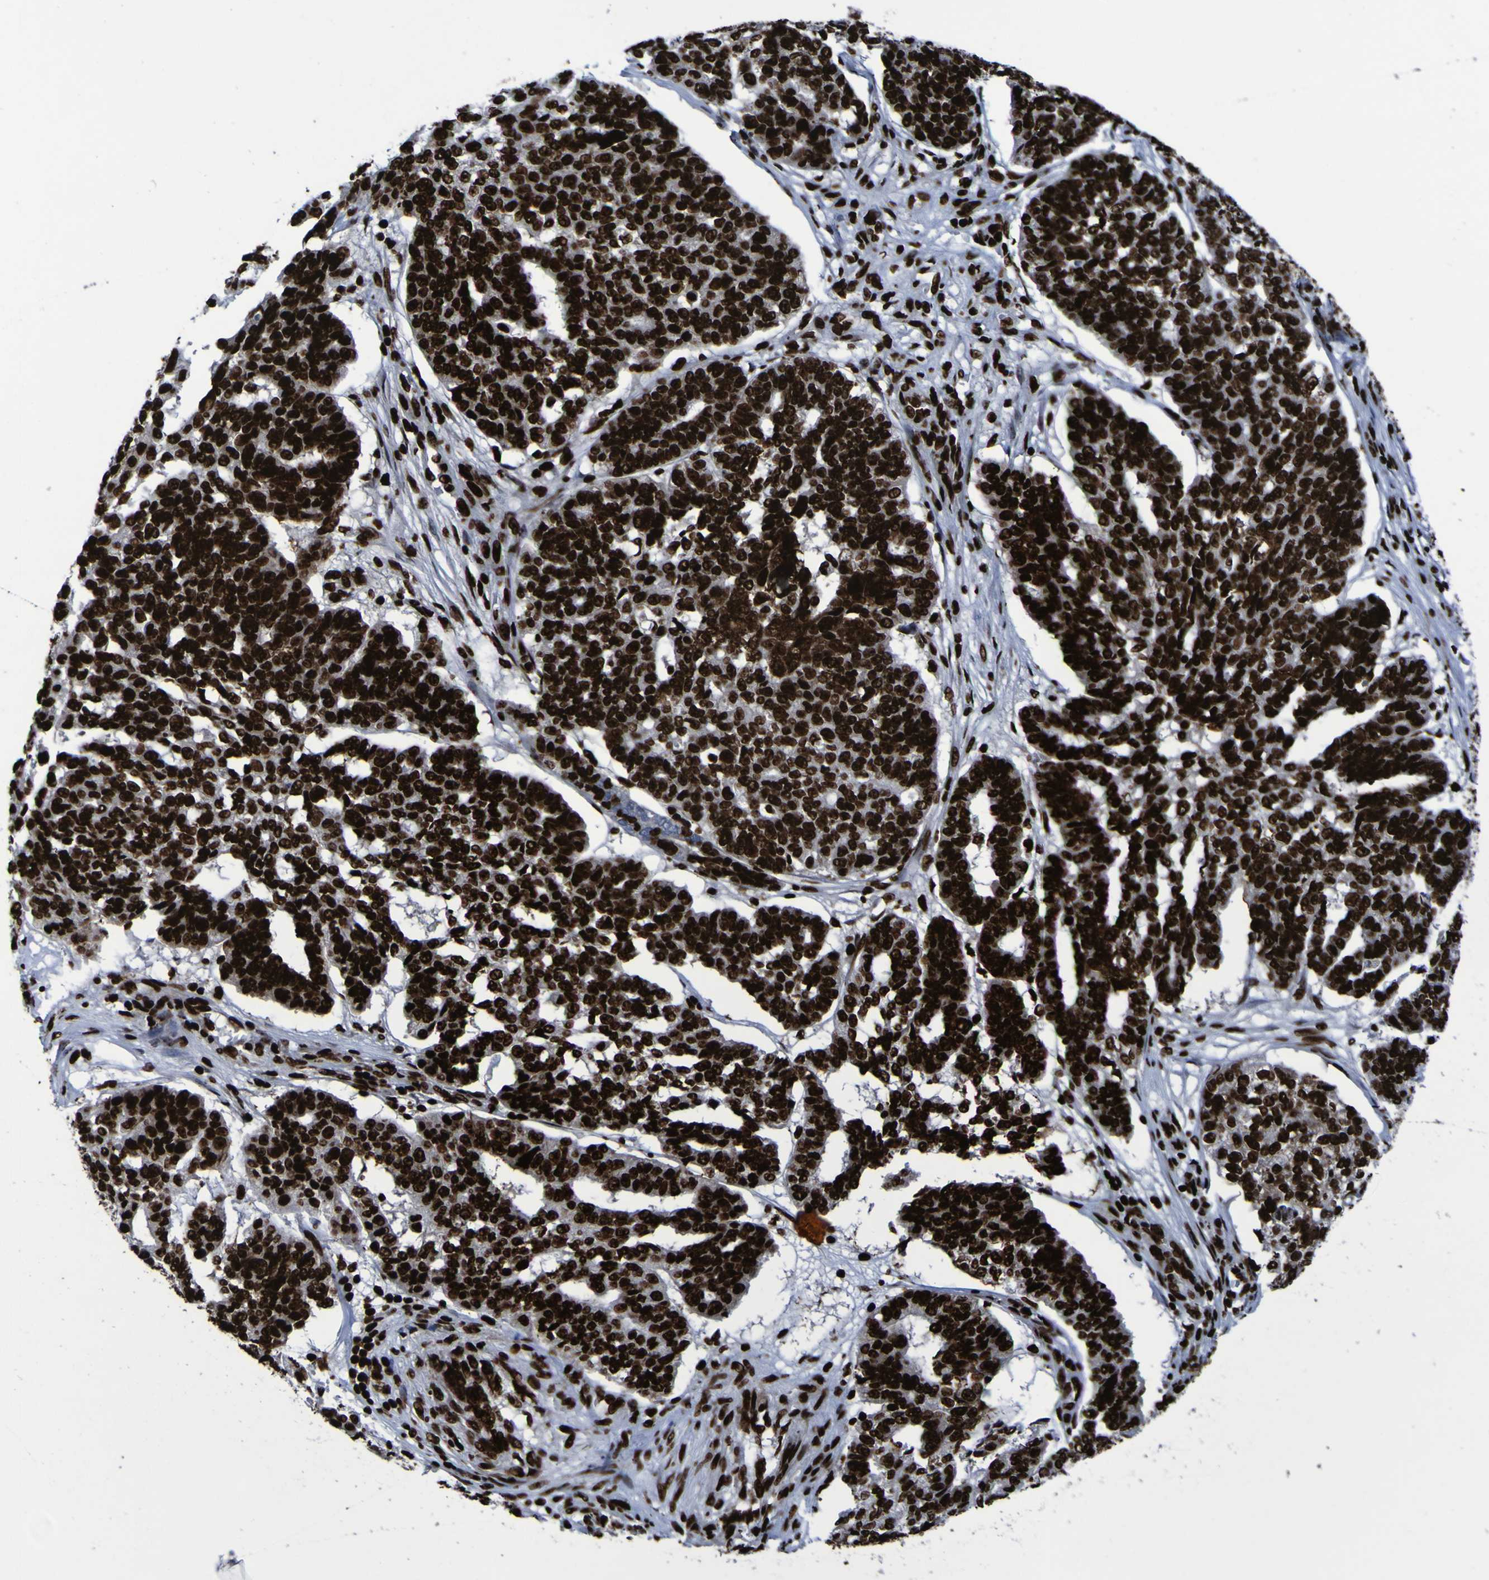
{"staining": {"intensity": "strong", "quantity": ">75%", "location": "nuclear"}, "tissue": "ovarian cancer", "cell_type": "Tumor cells", "image_type": "cancer", "snomed": [{"axis": "morphology", "description": "Cystadenocarcinoma, serous, NOS"}, {"axis": "topography", "description": "Ovary"}], "caption": "Strong nuclear positivity for a protein is present in about >75% of tumor cells of serous cystadenocarcinoma (ovarian) using IHC.", "gene": "NPM1", "patient": {"sex": "female", "age": 59}}